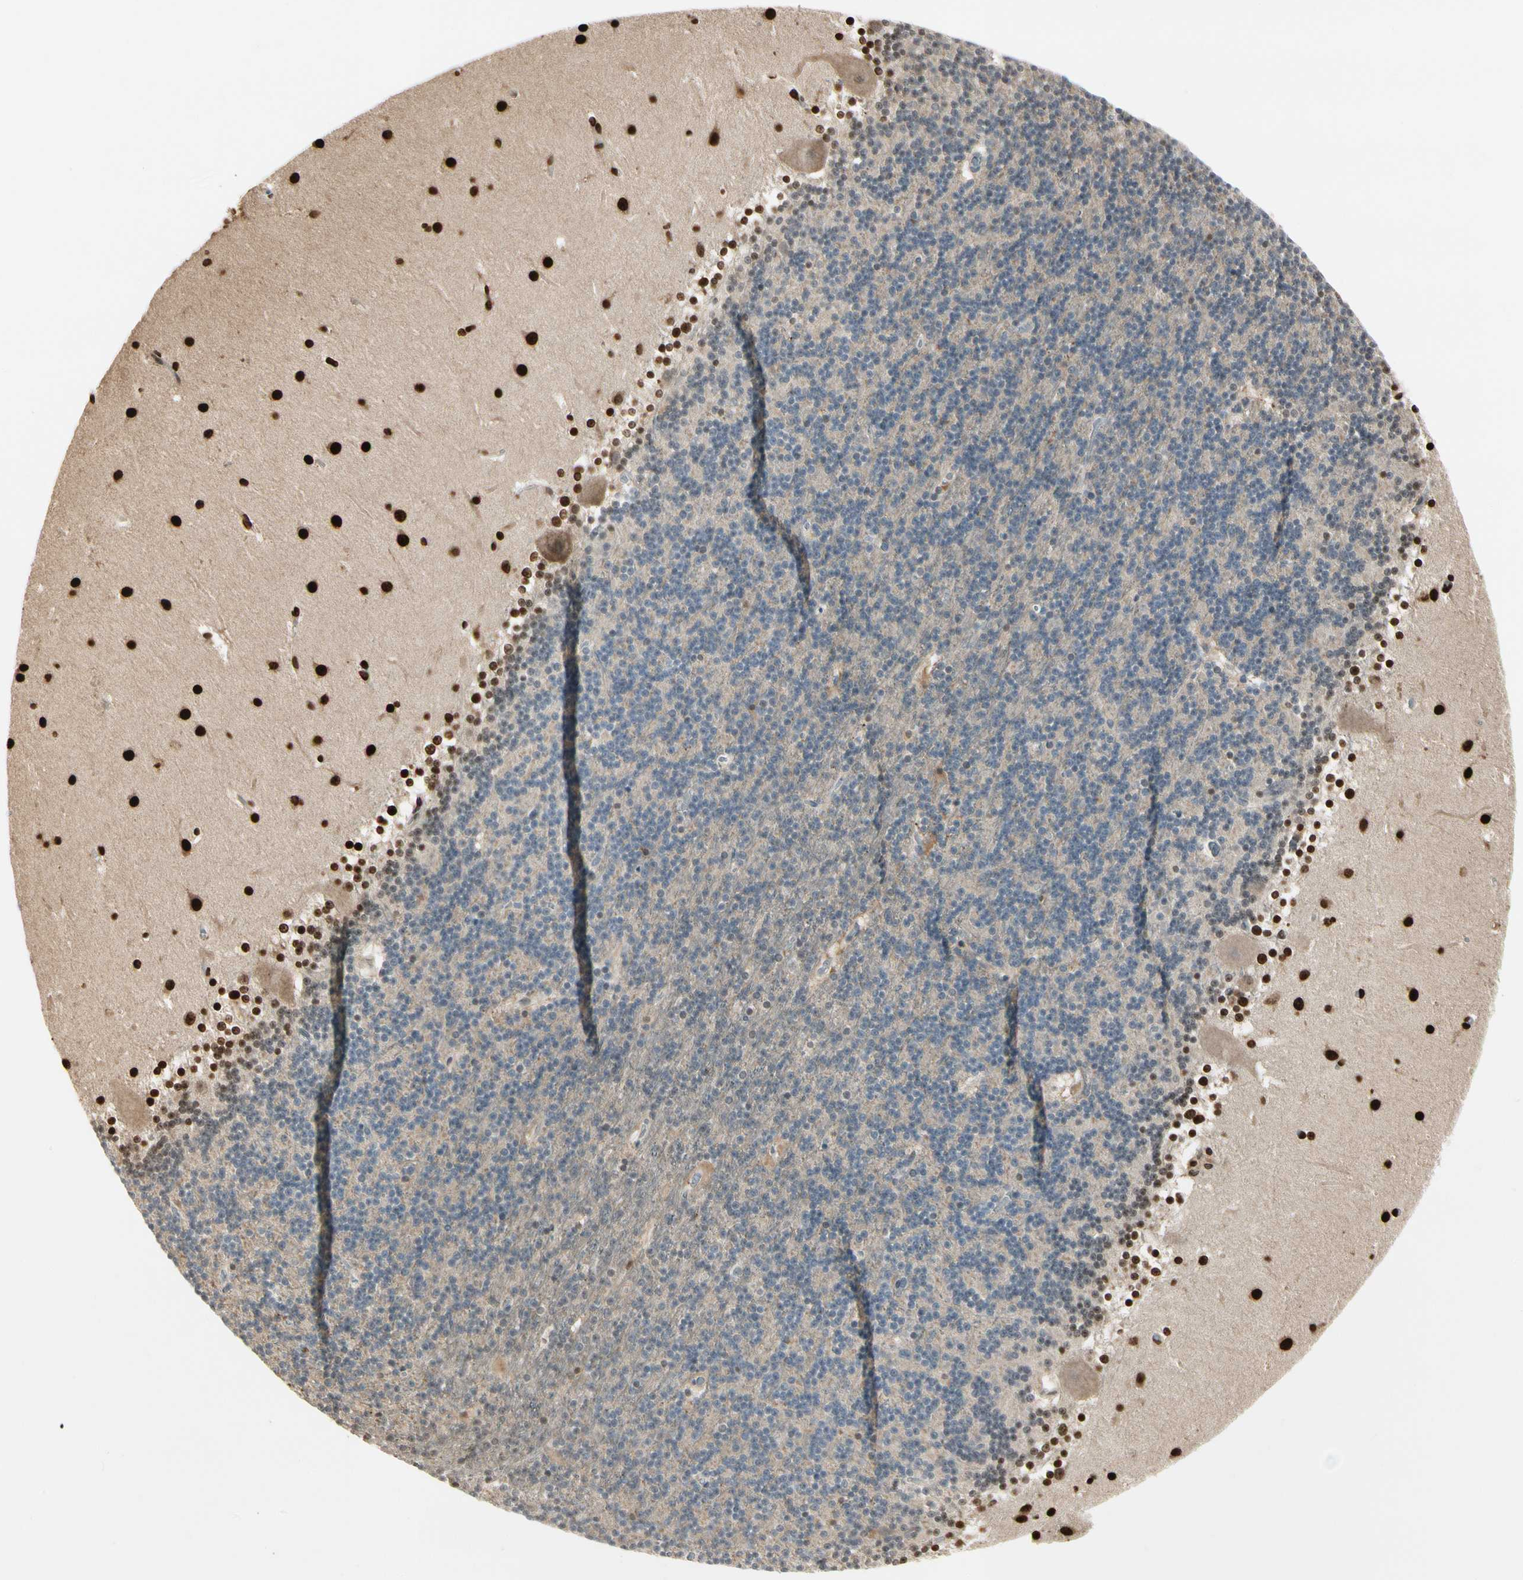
{"staining": {"intensity": "negative", "quantity": "none", "location": "none"}, "tissue": "cerebellum", "cell_type": "Cells in granular layer", "image_type": "normal", "snomed": [{"axis": "morphology", "description": "Normal tissue, NOS"}, {"axis": "topography", "description": "Cerebellum"}], "caption": "This is an immunohistochemistry photomicrograph of normal human cerebellum. There is no expression in cells in granular layer.", "gene": "EVC", "patient": {"sex": "male", "age": 45}}